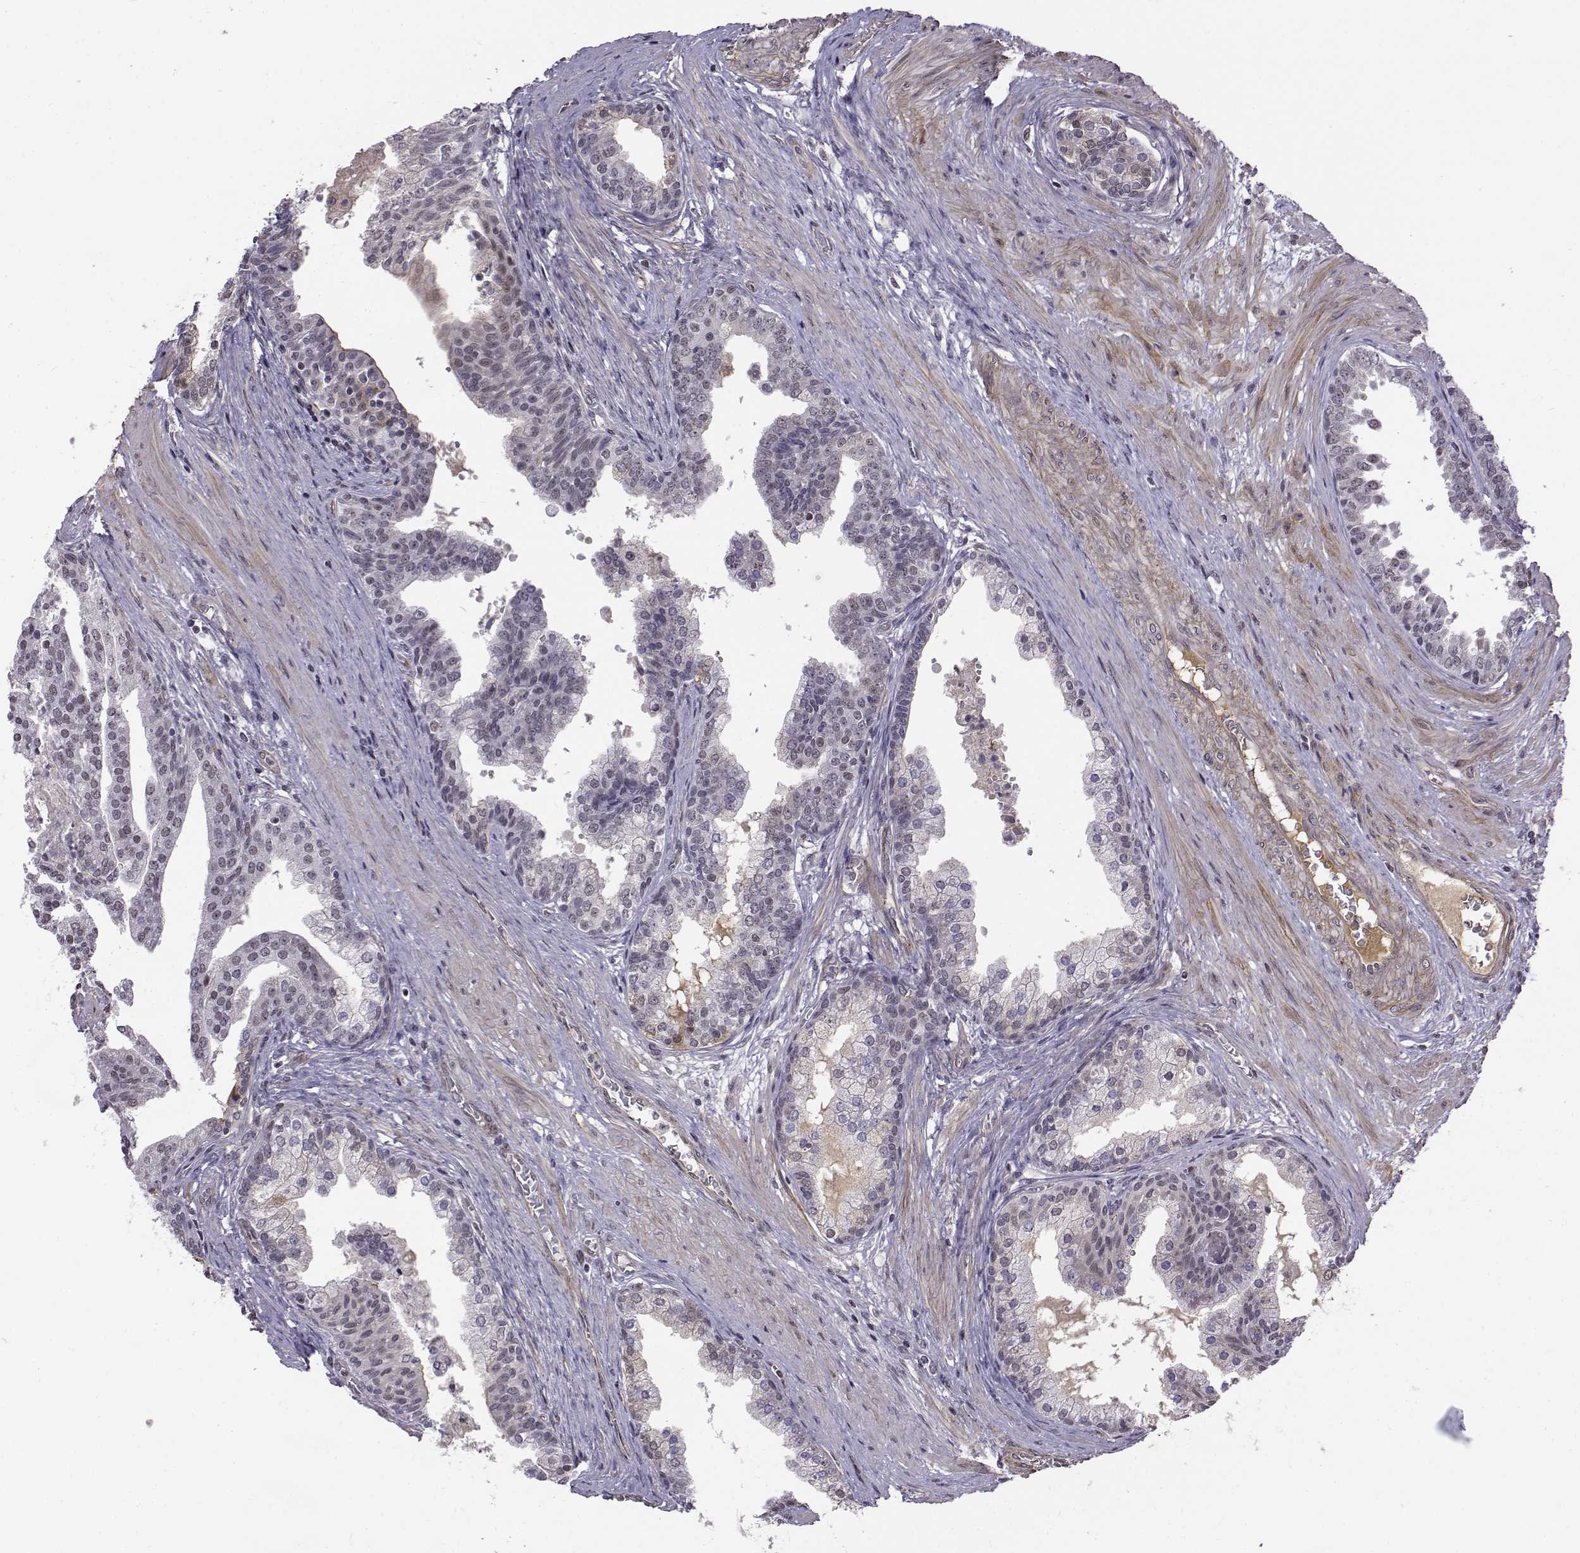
{"staining": {"intensity": "negative", "quantity": "none", "location": "none"}, "tissue": "prostate cancer", "cell_type": "Tumor cells", "image_type": "cancer", "snomed": [{"axis": "morphology", "description": "Adenocarcinoma, NOS"}, {"axis": "topography", "description": "Prostate and seminal vesicle, NOS"}, {"axis": "topography", "description": "Prostate"}], "caption": "There is no significant staining in tumor cells of adenocarcinoma (prostate).", "gene": "ITGA7", "patient": {"sex": "male", "age": 44}}